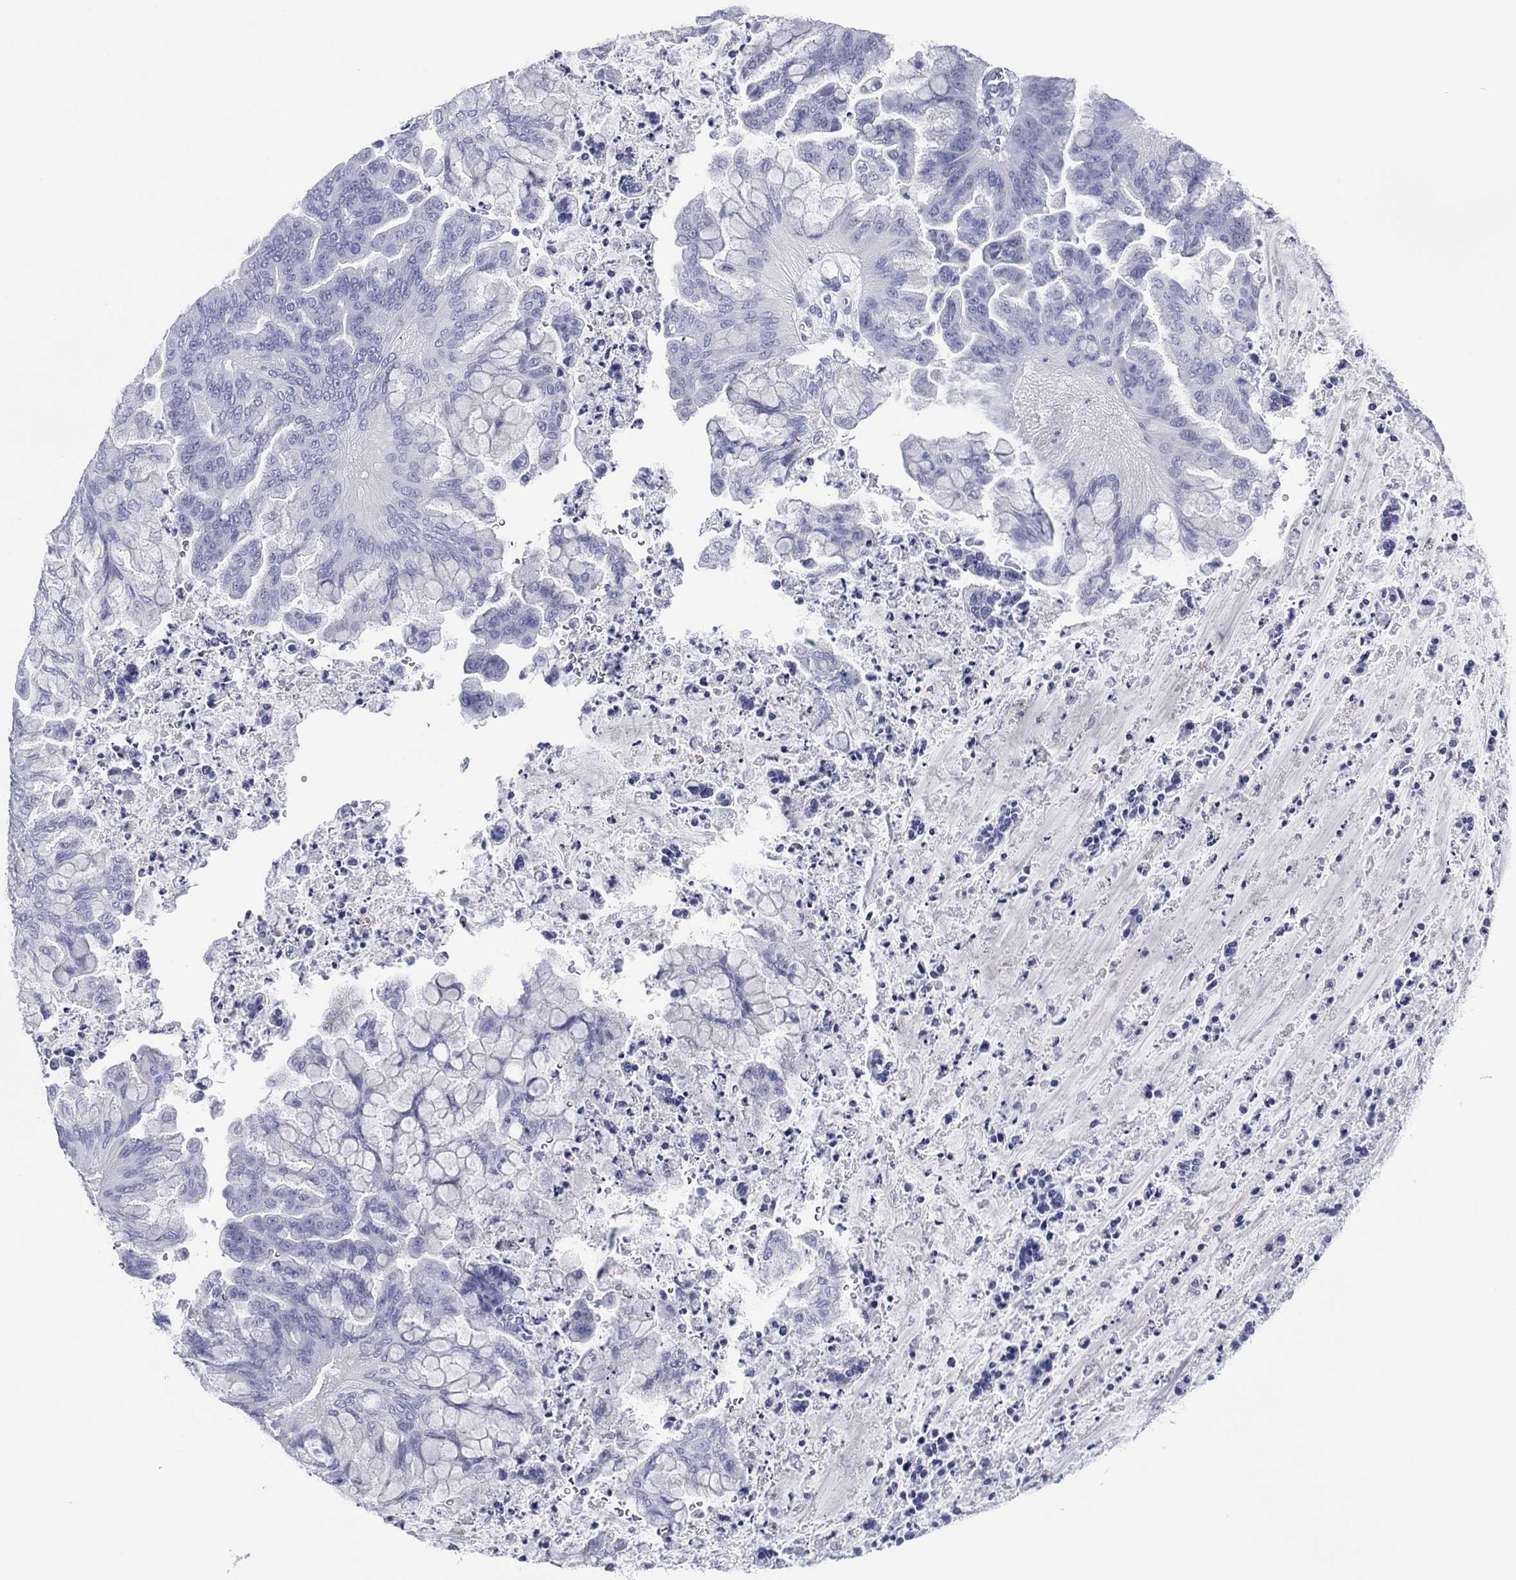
{"staining": {"intensity": "negative", "quantity": "none", "location": "none"}, "tissue": "ovarian cancer", "cell_type": "Tumor cells", "image_type": "cancer", "snomed": [{"axis": "morphology", "description": "Cystadenocarcinoma, mucinous, NOS"}, {"axis": "topography", "description": "Ovary"}], "caption": "Tumor cells are negative for protein expression in human ovarian cancer.", "gene": "UTF1", "patient": {"sex": "female", "age": 67}}